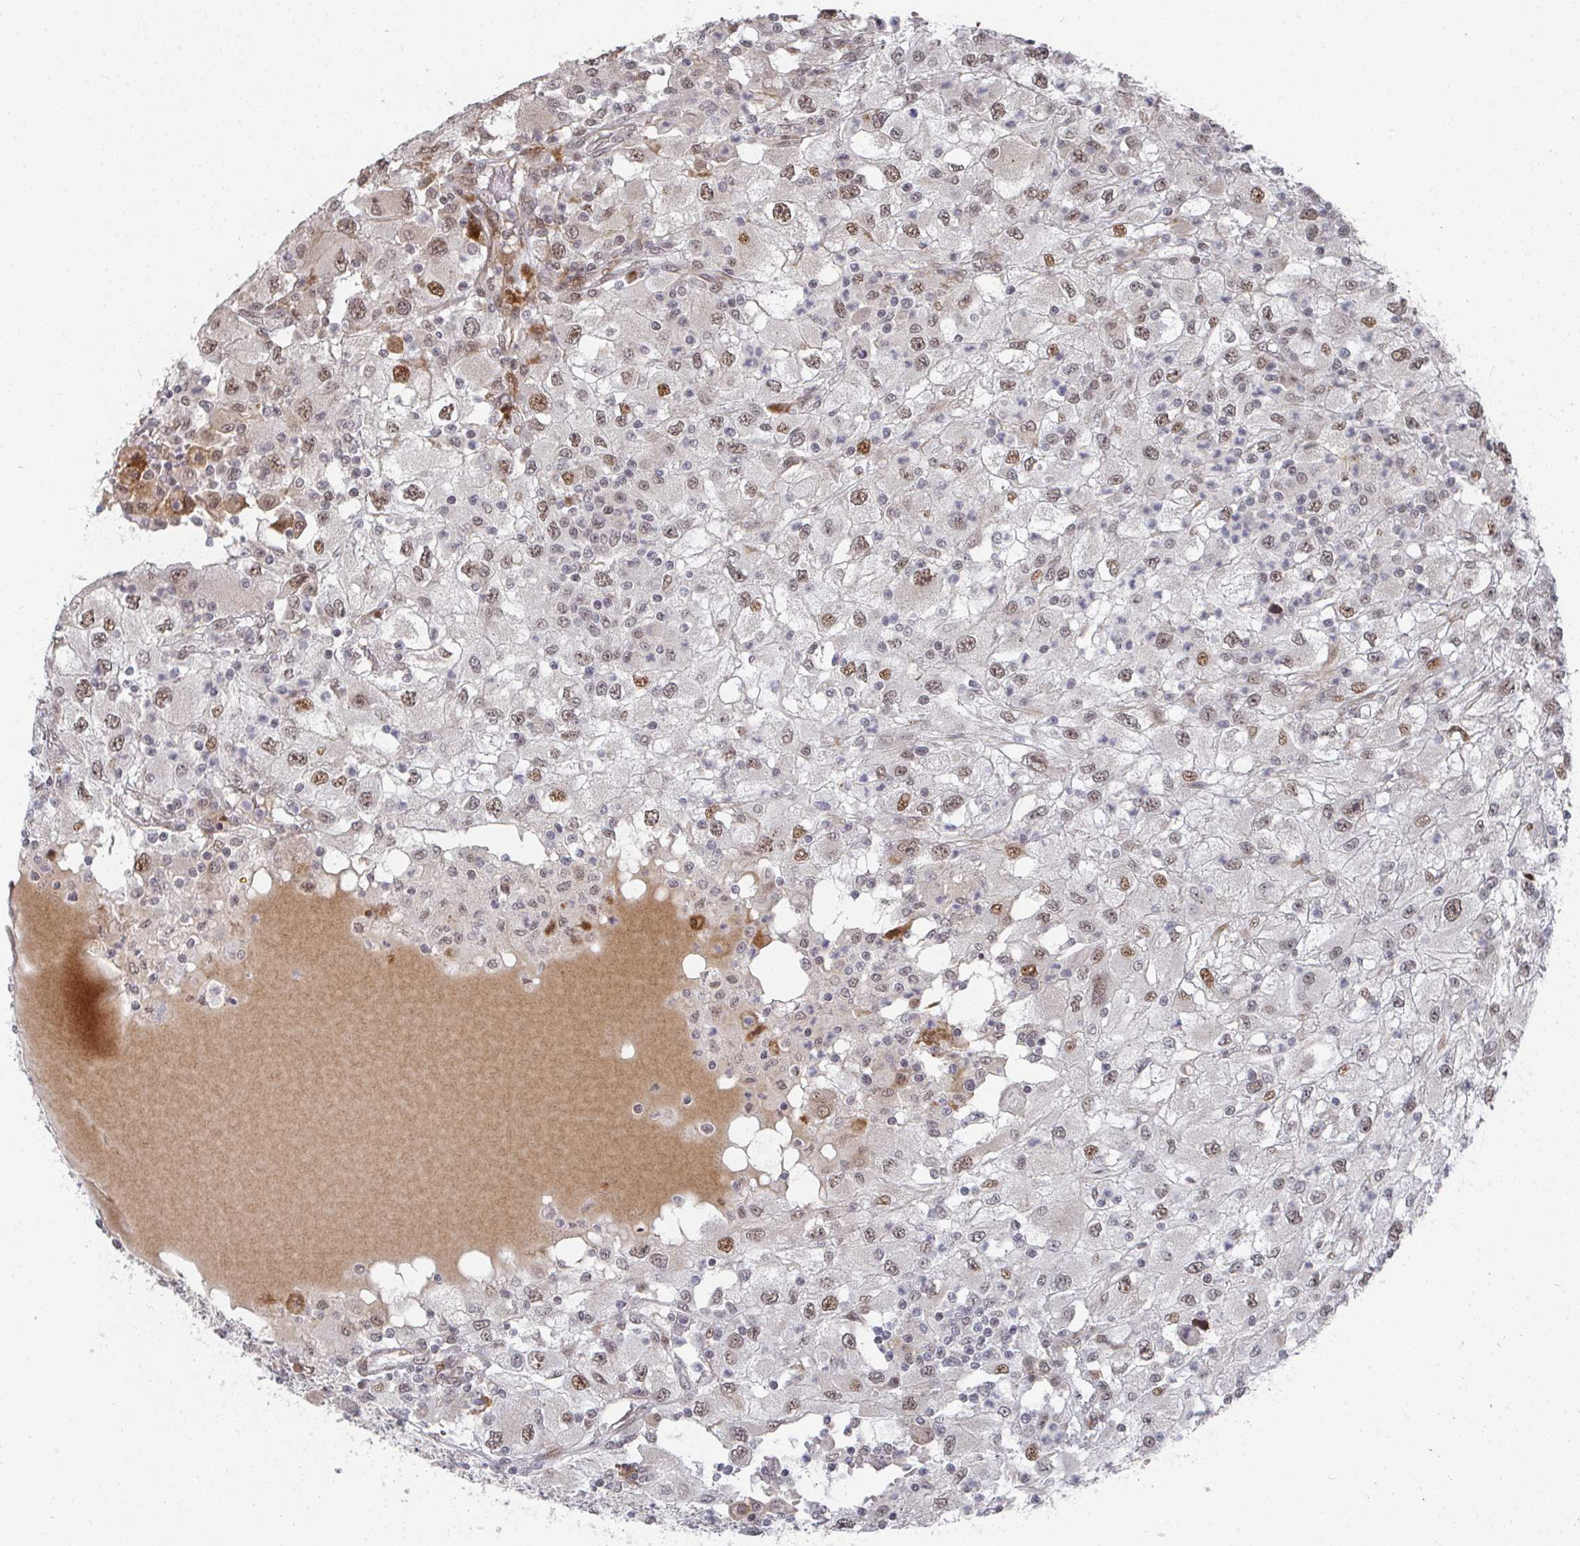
{"staining": {"intensity": "moderate", "quantity": ">75%", "location": "nuclear"}, "tissue": "renal cancer", "cell_type": "Tumor cells", "image_type": "cancer", "snomed": [{"axis": "morphology", "description": "Adenocarcinoma, NOS"}, {"axis": "topography", "description": "Kidney"}], "caption": "IHC micrograph of human adenocarcinoma (renal) stained for a protein (brown), which reveals medium levels of moderate nuclear expression in about >75% of tumor cells.", "gene": "RBBP5", "patient": {"sex": "female", "age": 67}}